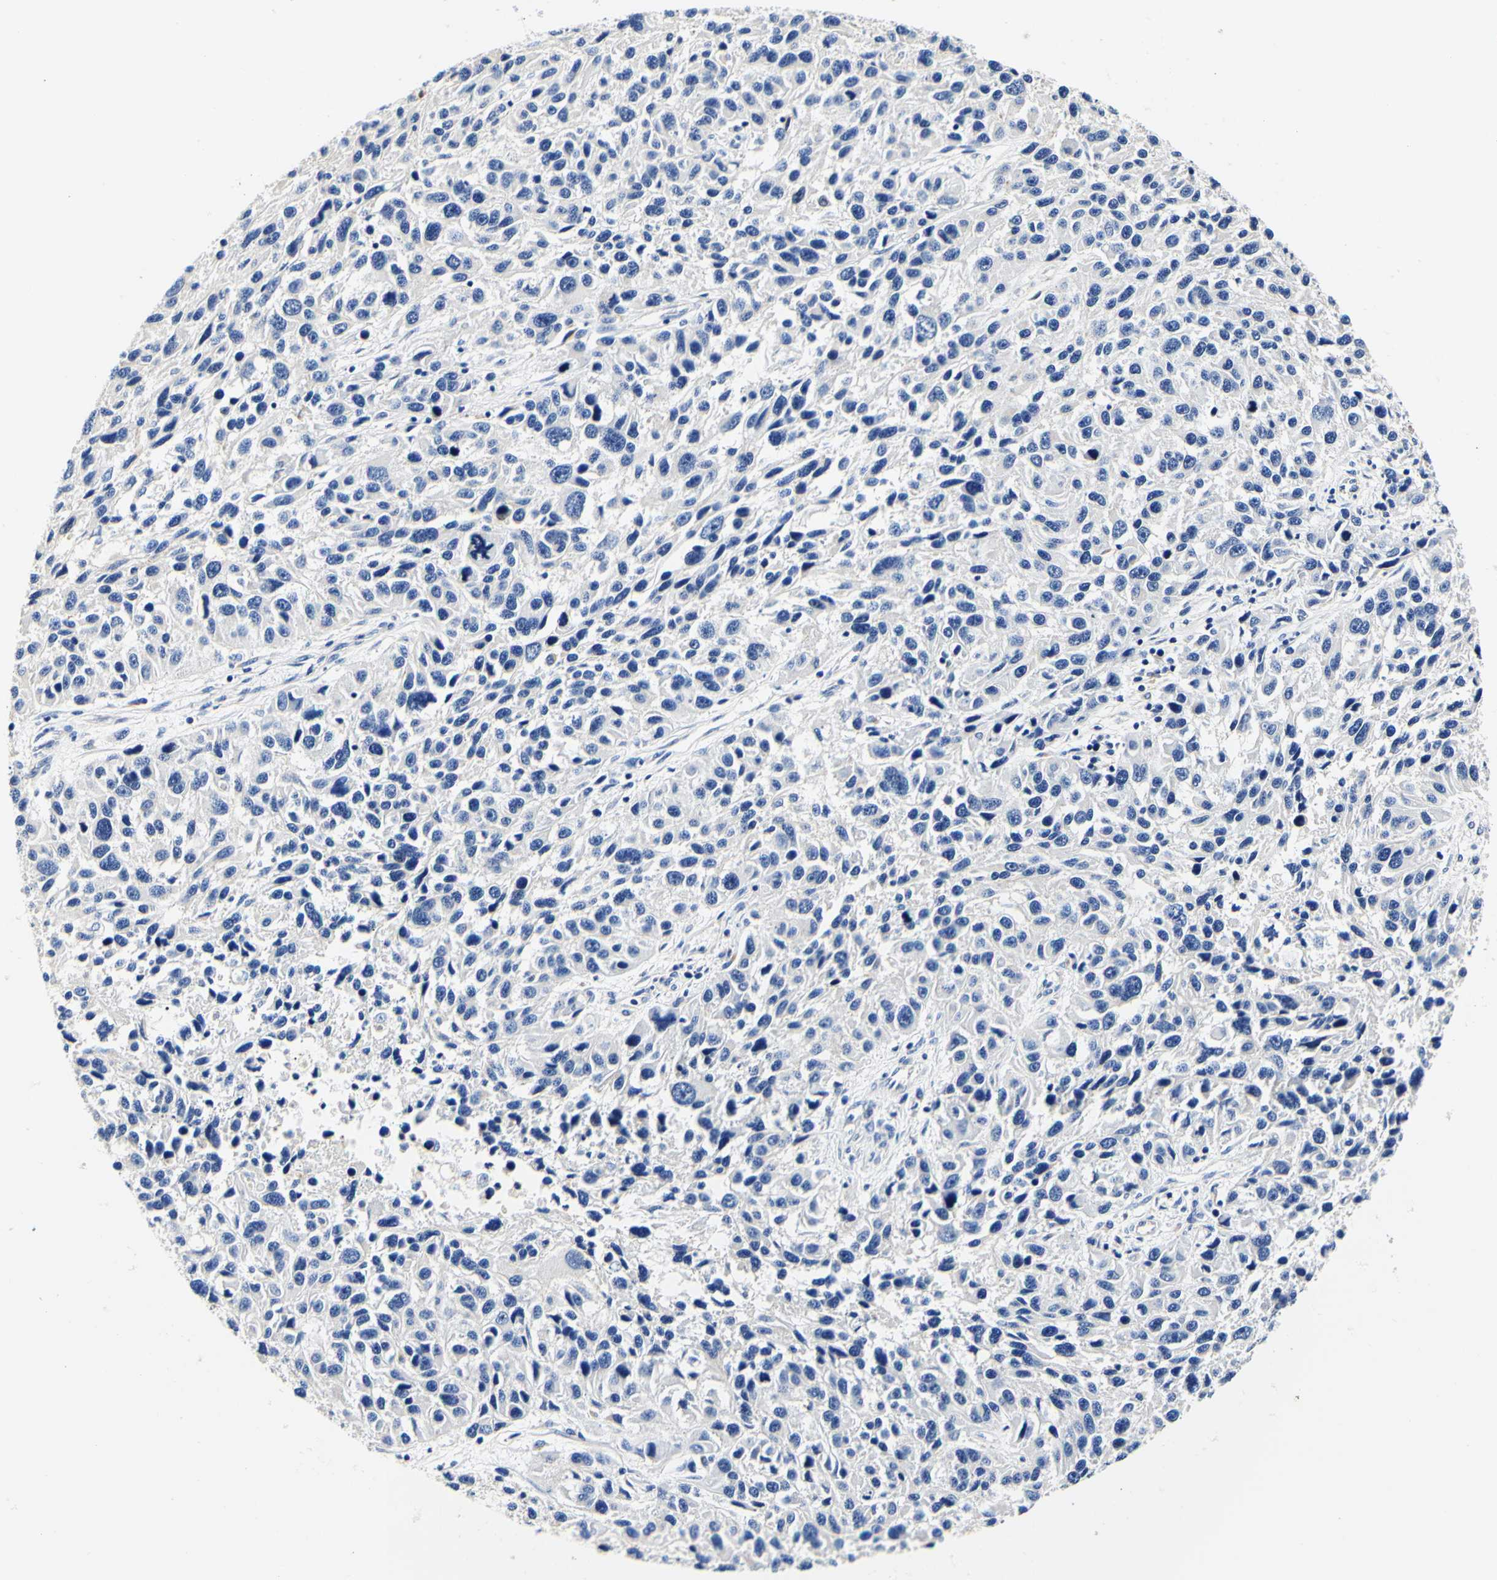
{"staining": {"intensity": "negative", "quantity": "none", "location": "none"}, "tissue": "melanoma", "cell_type": "Tumor cells", "image_type": "cancer", "snomed": [{"axis": "morphology", "description": "Malignant melanoma, NOS"}, {"axis": "topography", "description": "Skin"}], "caption": "There is no significant expression in tumor cells of malignant melanoma. (DAB immunohistochemistry, high magnification).", "gene": "CAMK4", "patient": {"sex": "male", "age": 53}}